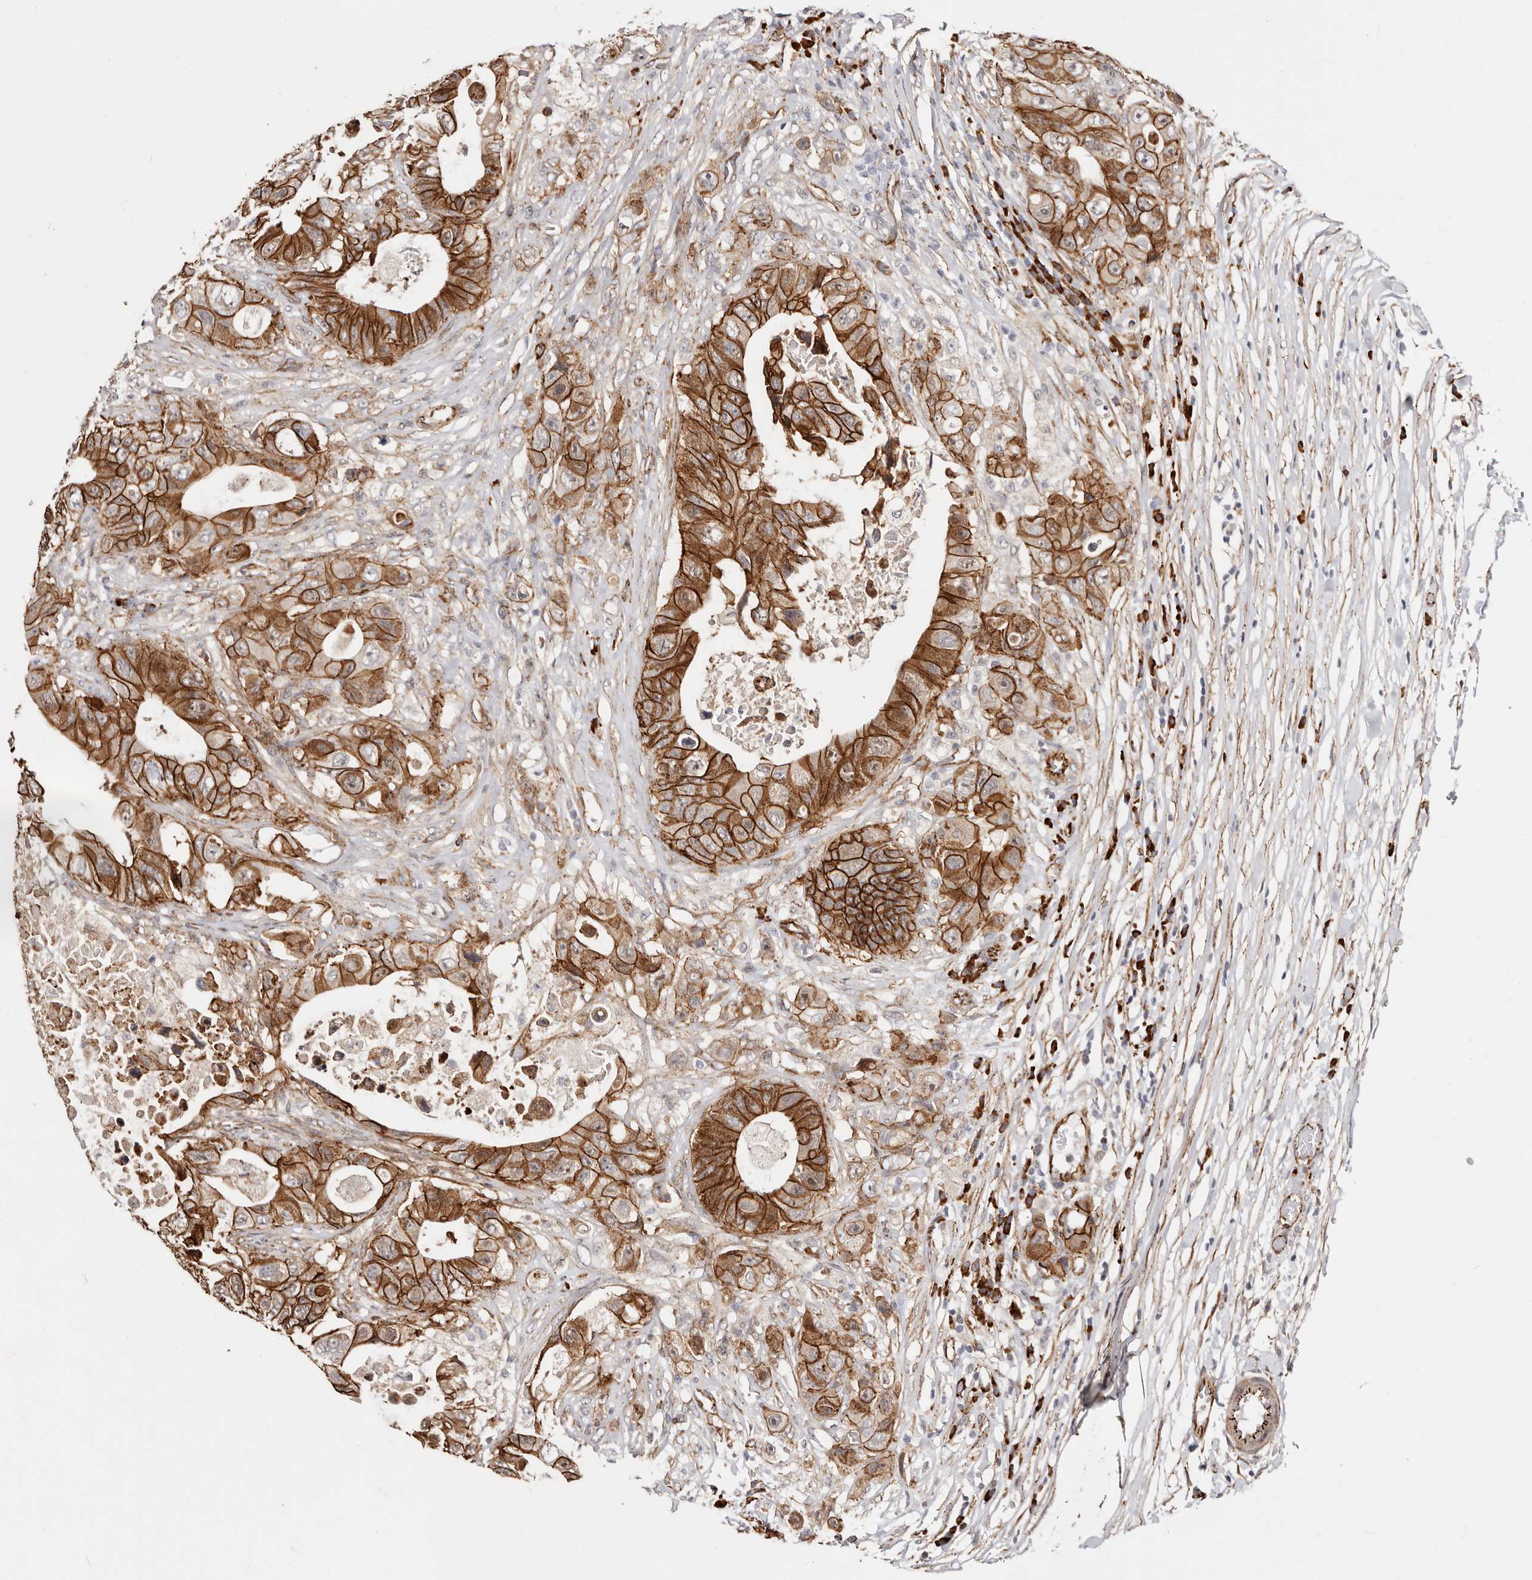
{"staining": {"intensity": "strong", "quantity": ">75%", "location": "cytoplasmic/membranous"}, "tissue": "colorectal cancer", "cell_type": "Tumor cells", "image_type": "cancer", "snomed": [{"axis": "morphology", "description": "Adenocarcinoma, NOS"}, {"axis": "topography", "description": "Colon"}], "caption": "IHC (DAB) staining of human adenocarcinoma (colorectal) demonstrates strong cytoplasmic/membranous protein expression in approximately >75% of tumor cells.", "gene": "CTNNB1", "patient": {"sex": "female", "age": 46}}